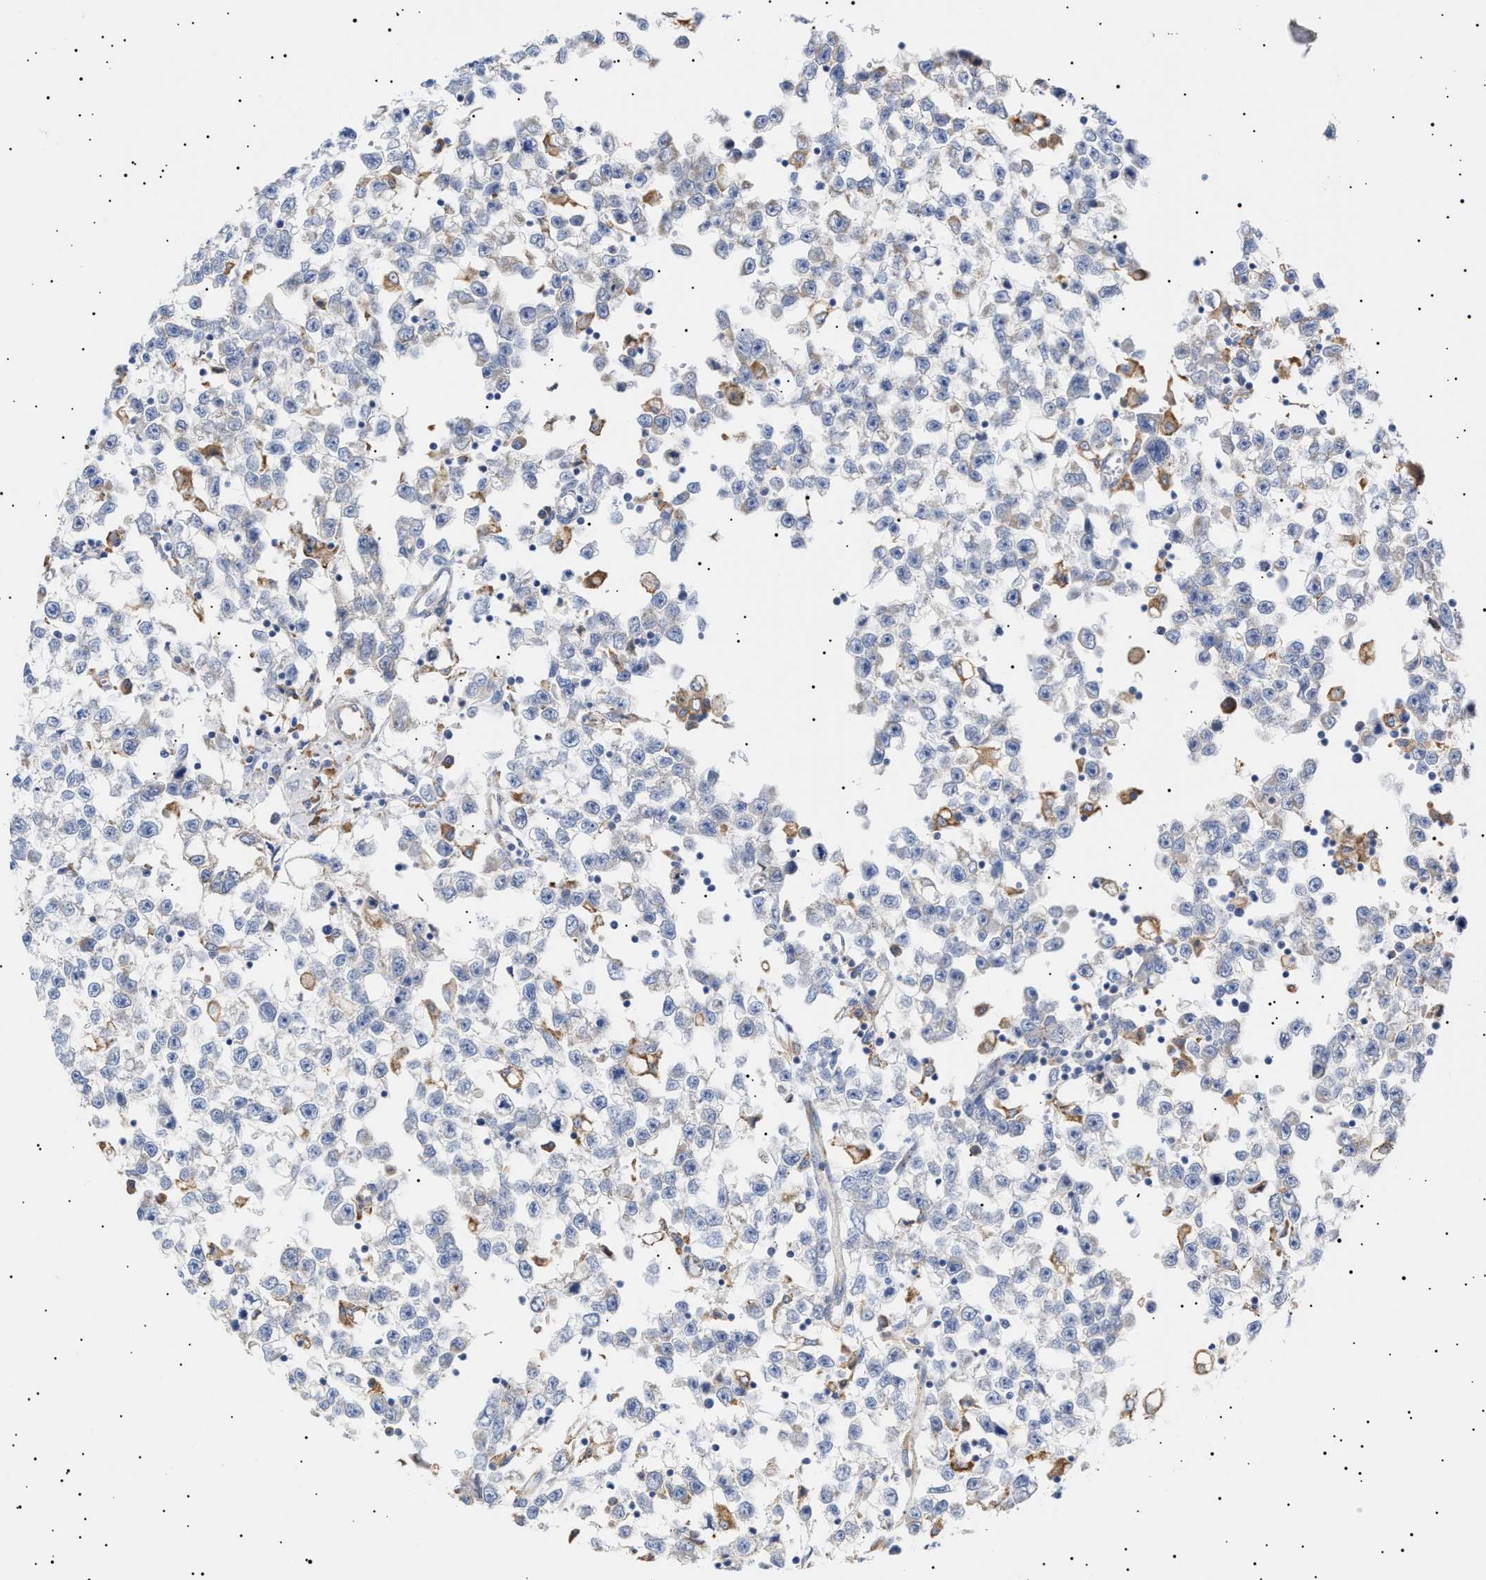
{"staining": {"intensity": "negative", "quantity": "none", "location": "none"}, "tissue": "testis cancer", "cell_type": "Tumor cells", "image_type": "cancer", "snomed": [{"axis": "morphology", "description": "Seminoma, NOS"}, {"axis": "morphology", "description": "Carcinoma, Embryonal, NOS"}, {"axis": "topography", "description": "Testis"}], "caption": "This is an immunohistochemistry micrograph of human seminoma (testis). There is no staining in tumor cells.", "gene": "ERCC6L2", "patient": {"sex": "male", "age": 51}}